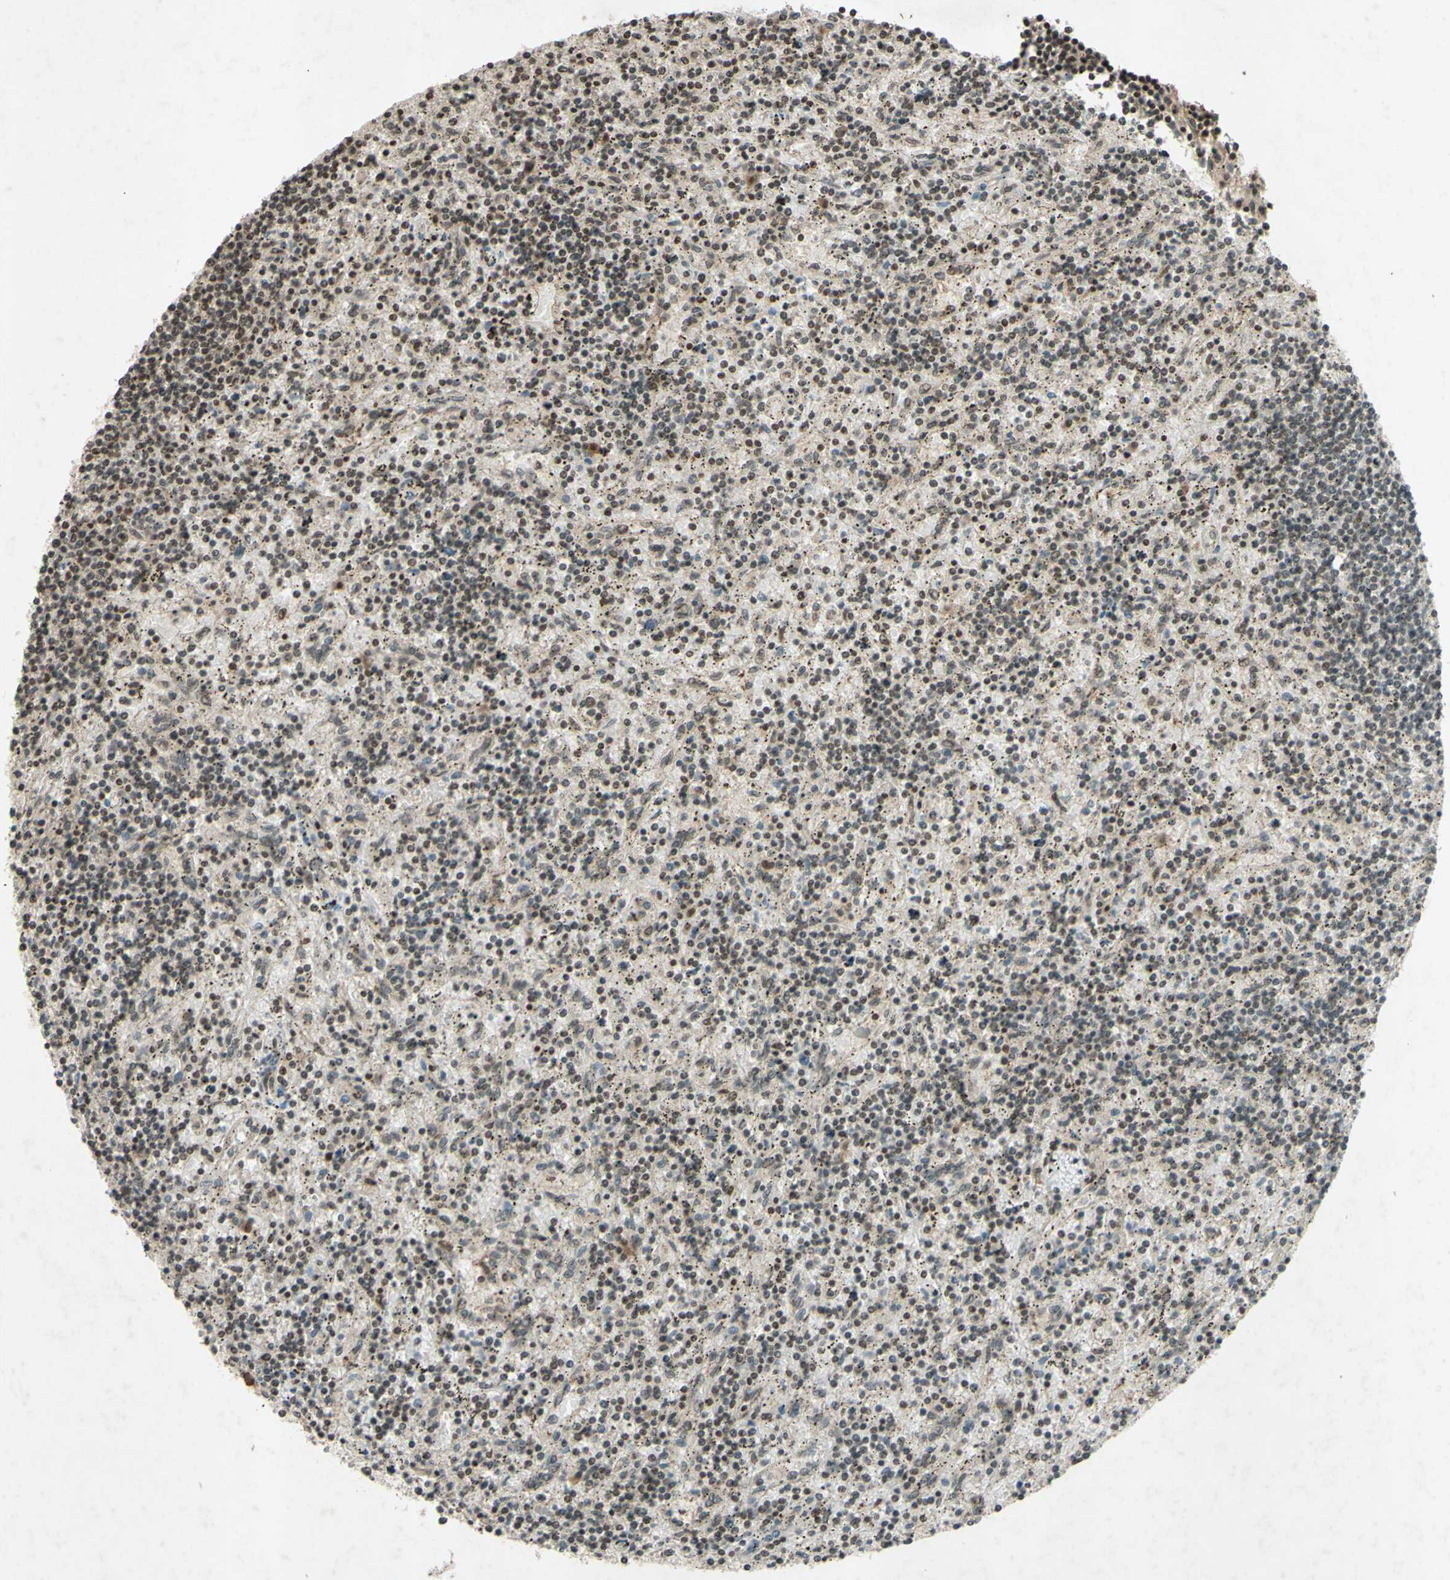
{"staining": {"intensity": "weak", "quantity": ">75%", "location": "nuclear"}, "tissue": "lymphoma", "cell_type": "Tumor cells", "image_type": "cancer", "snomed": [{"axis": "morphology", "description": "Malignant lymphoma, non-Hodgkin's type, Low grade"}, {"axis": "topography", "description": "Spleen"}], "caption": "Human lymphoma stained with a protein marker reveals weak staining in tumor cells.", "gene": "SNW1", "patient": {"sex": "male", "age": 76}}